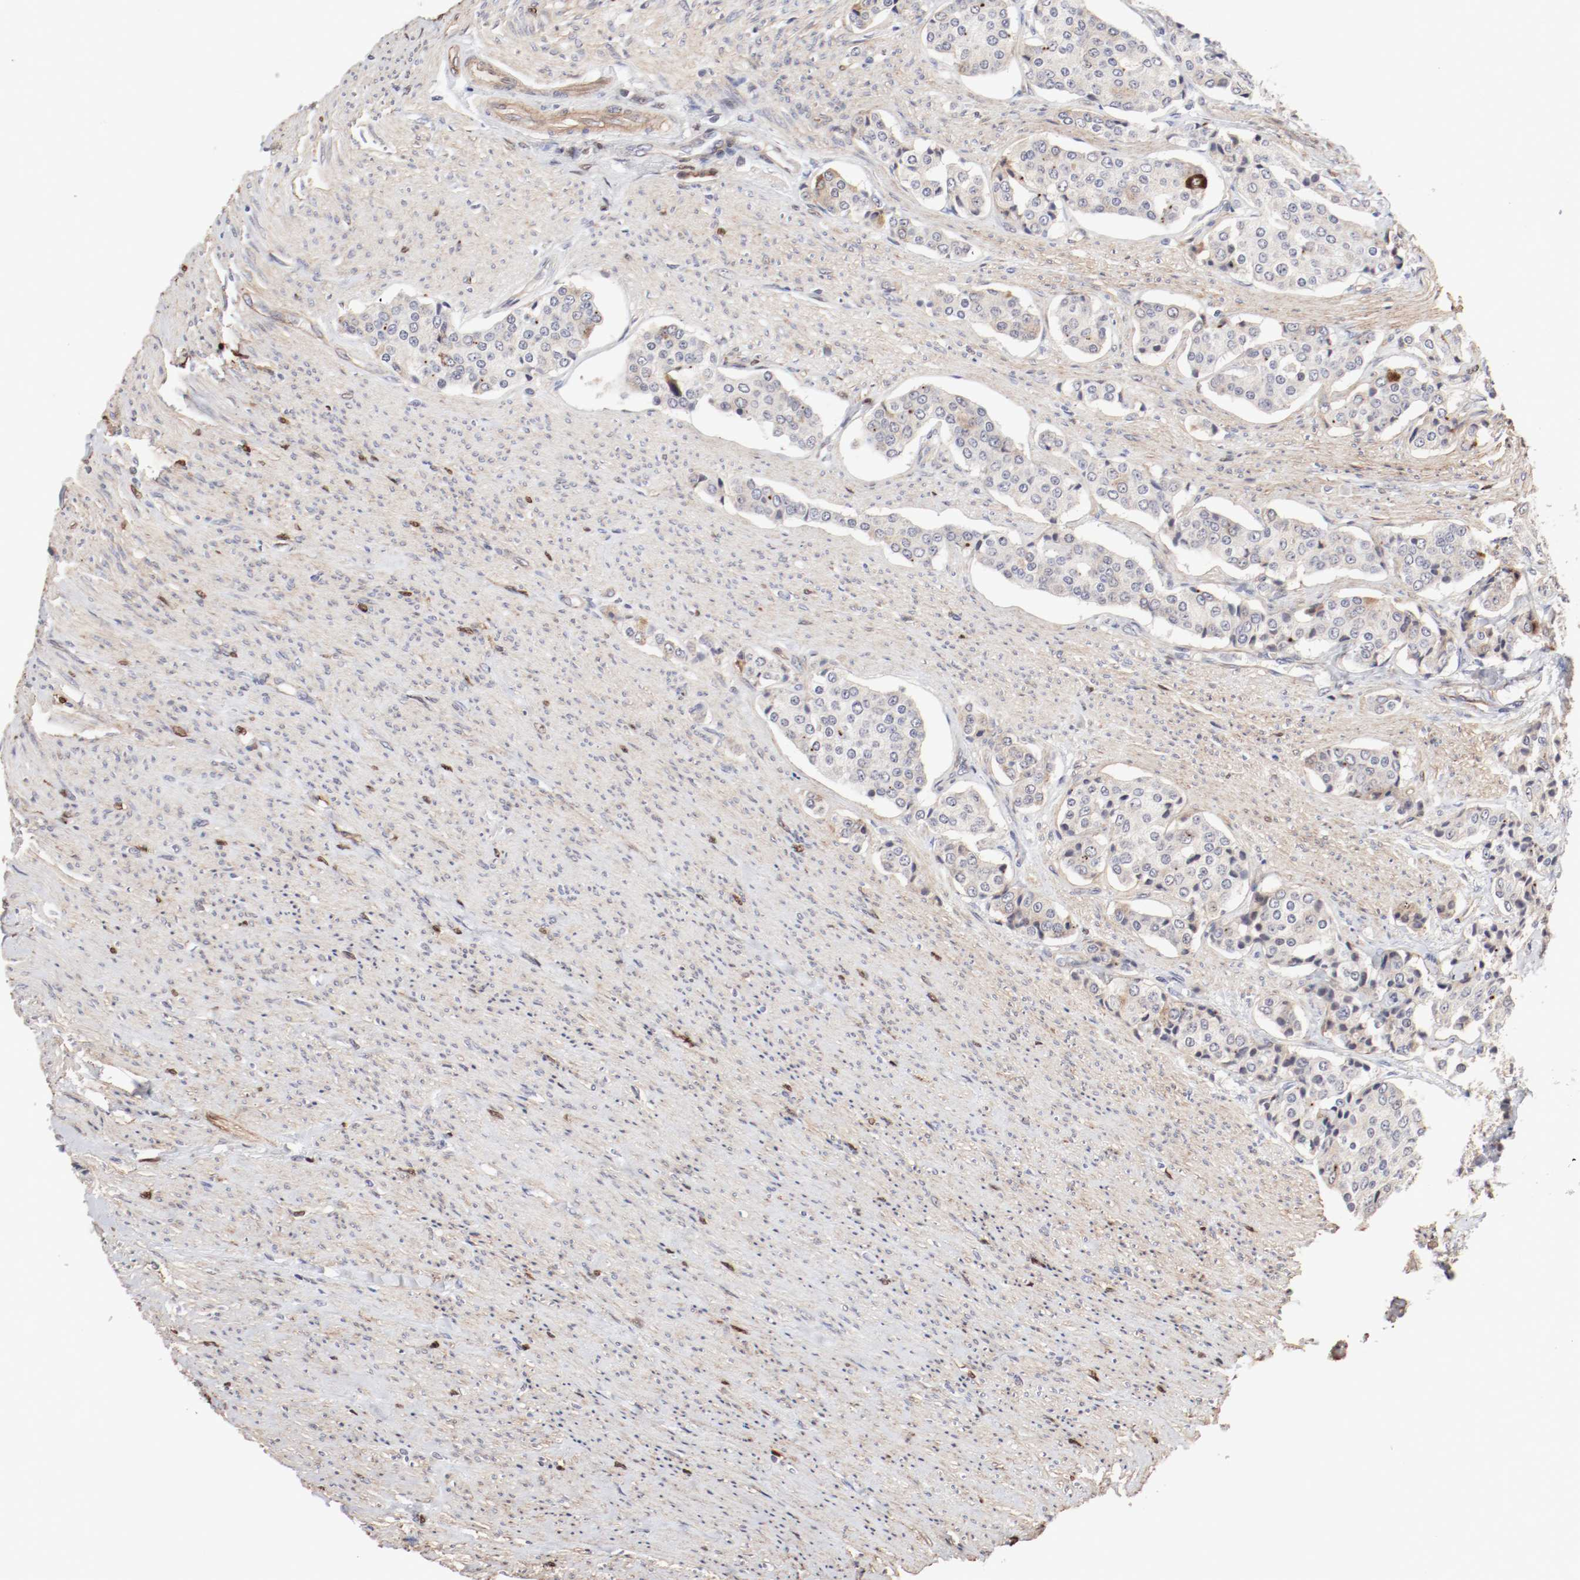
{"staining": {"intensity": "negative", "quantity": "none", "location": "none"}, "tissue": "carcinoid", "cell_type": "Tumor cells", "image_type": "cancer", "snomed": [{"axis": "morphology", "description": "Carcinoid, malignant, NOS"}, {"axis": "topography", "description": "Colon"}], "caption": "A photomicrograph of human carcinoid is negative for staining in tumor cells. (Stains: DAB IHC with hematoxylin counter stain, Microscopy: brightfield microscopy at high magnification).", "gene": "MAGED4", "patient": {"sex": "female", "age": 61}}